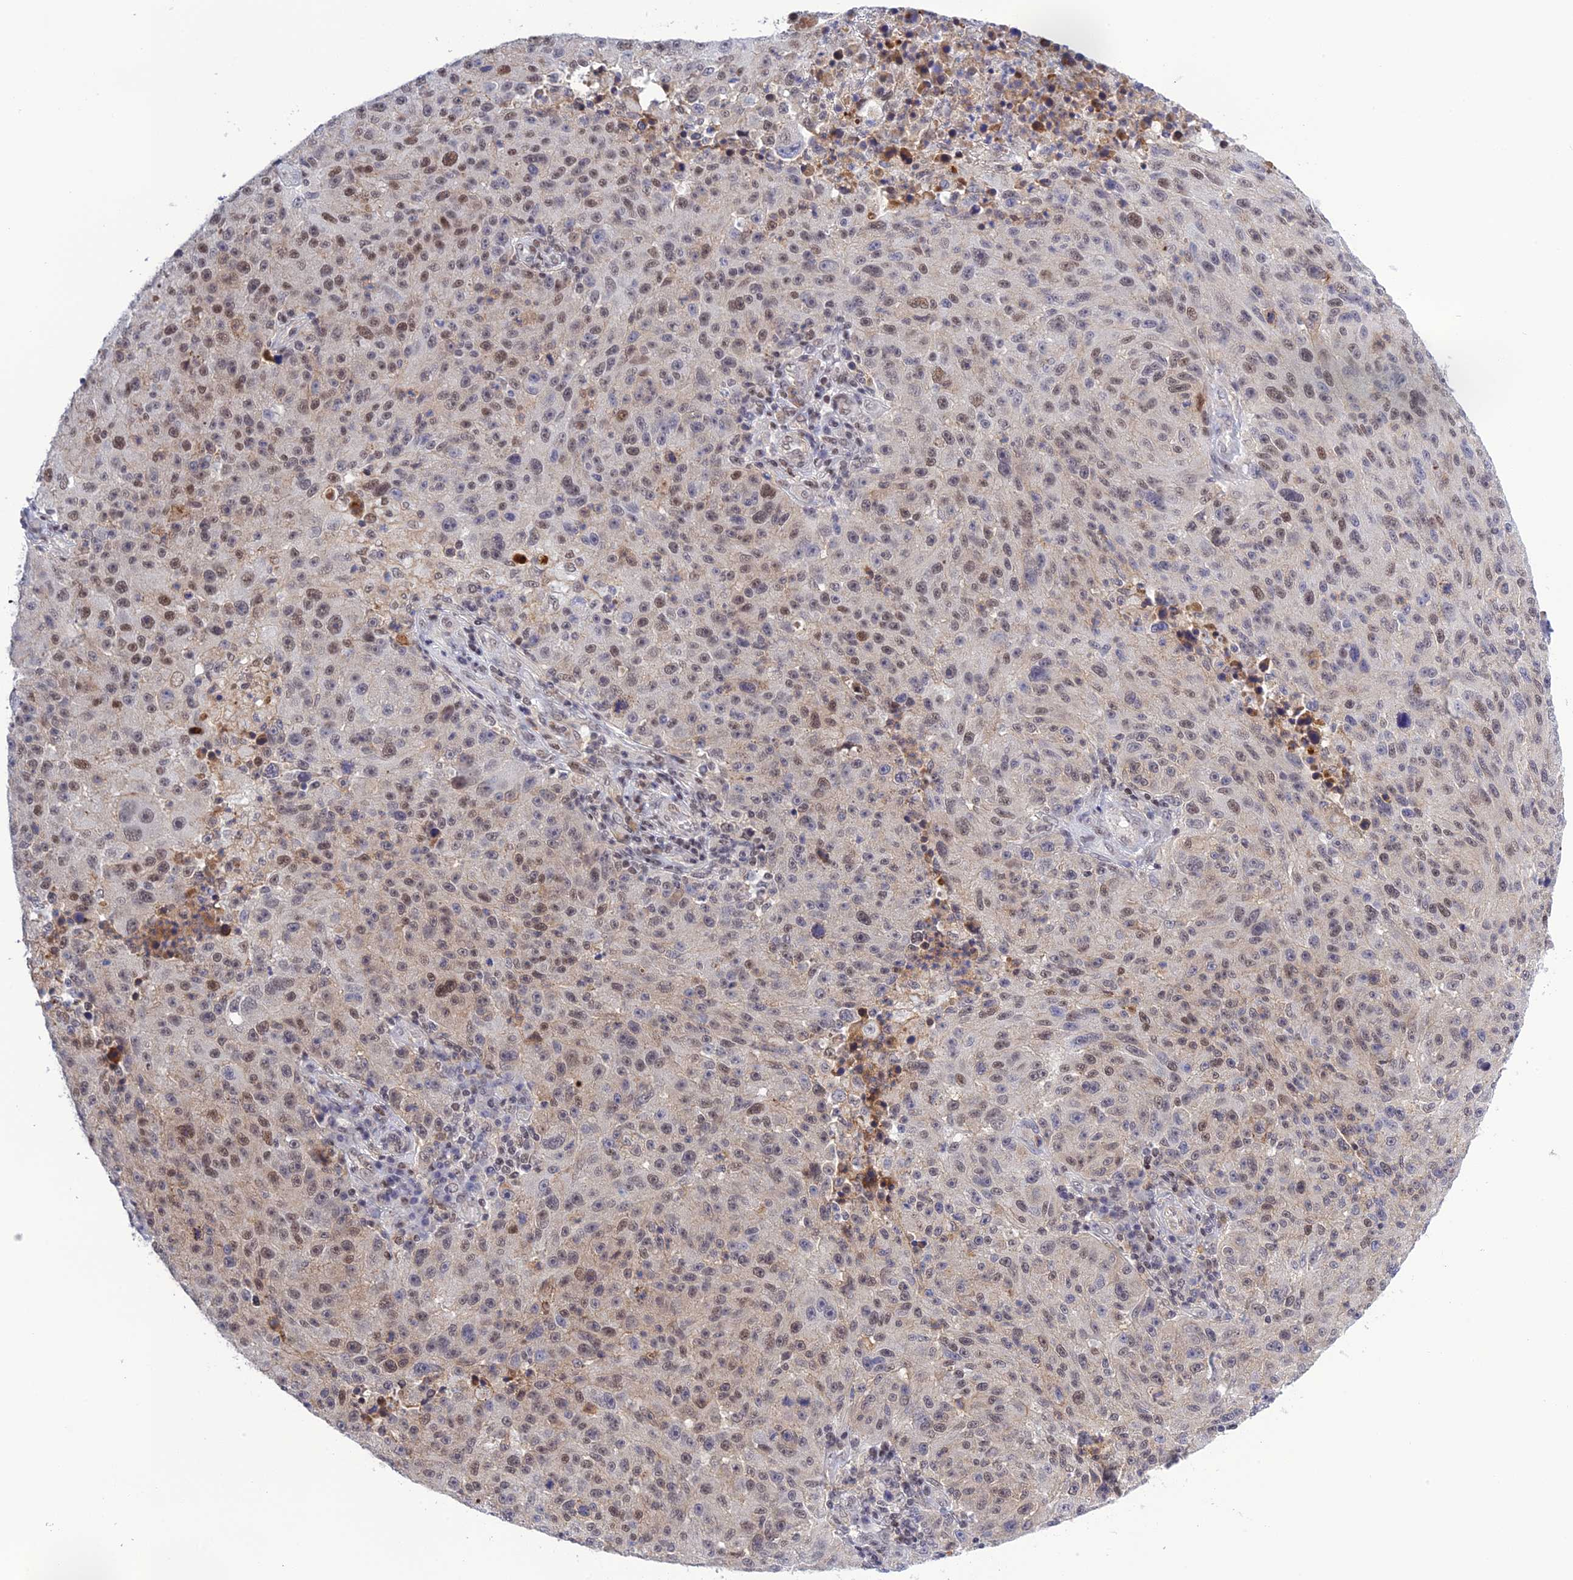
{"staining": {"intensity": "moderate", "quantity": "25%-75%", "location": "nuclear"}, "tissue": "melanoma", "cell_type": "Tumor cells", "image_type": "cancer", "snomed": [{"axis": "morphology", "description": "Malignant melanoma, NOS"}, {"axis": "topography", "description": "Skin"}], "caption": "A histopathology image of human melanoma stained for a protein displays moderate nuclear brown staining in tumor cells. The protein is stained brown, and the nuclei are stained in blue (DAB IHC with brightfield microscopy, high magnification).", "gene": "TCEA1", "patient": {"sex": "male", "age": 53}}